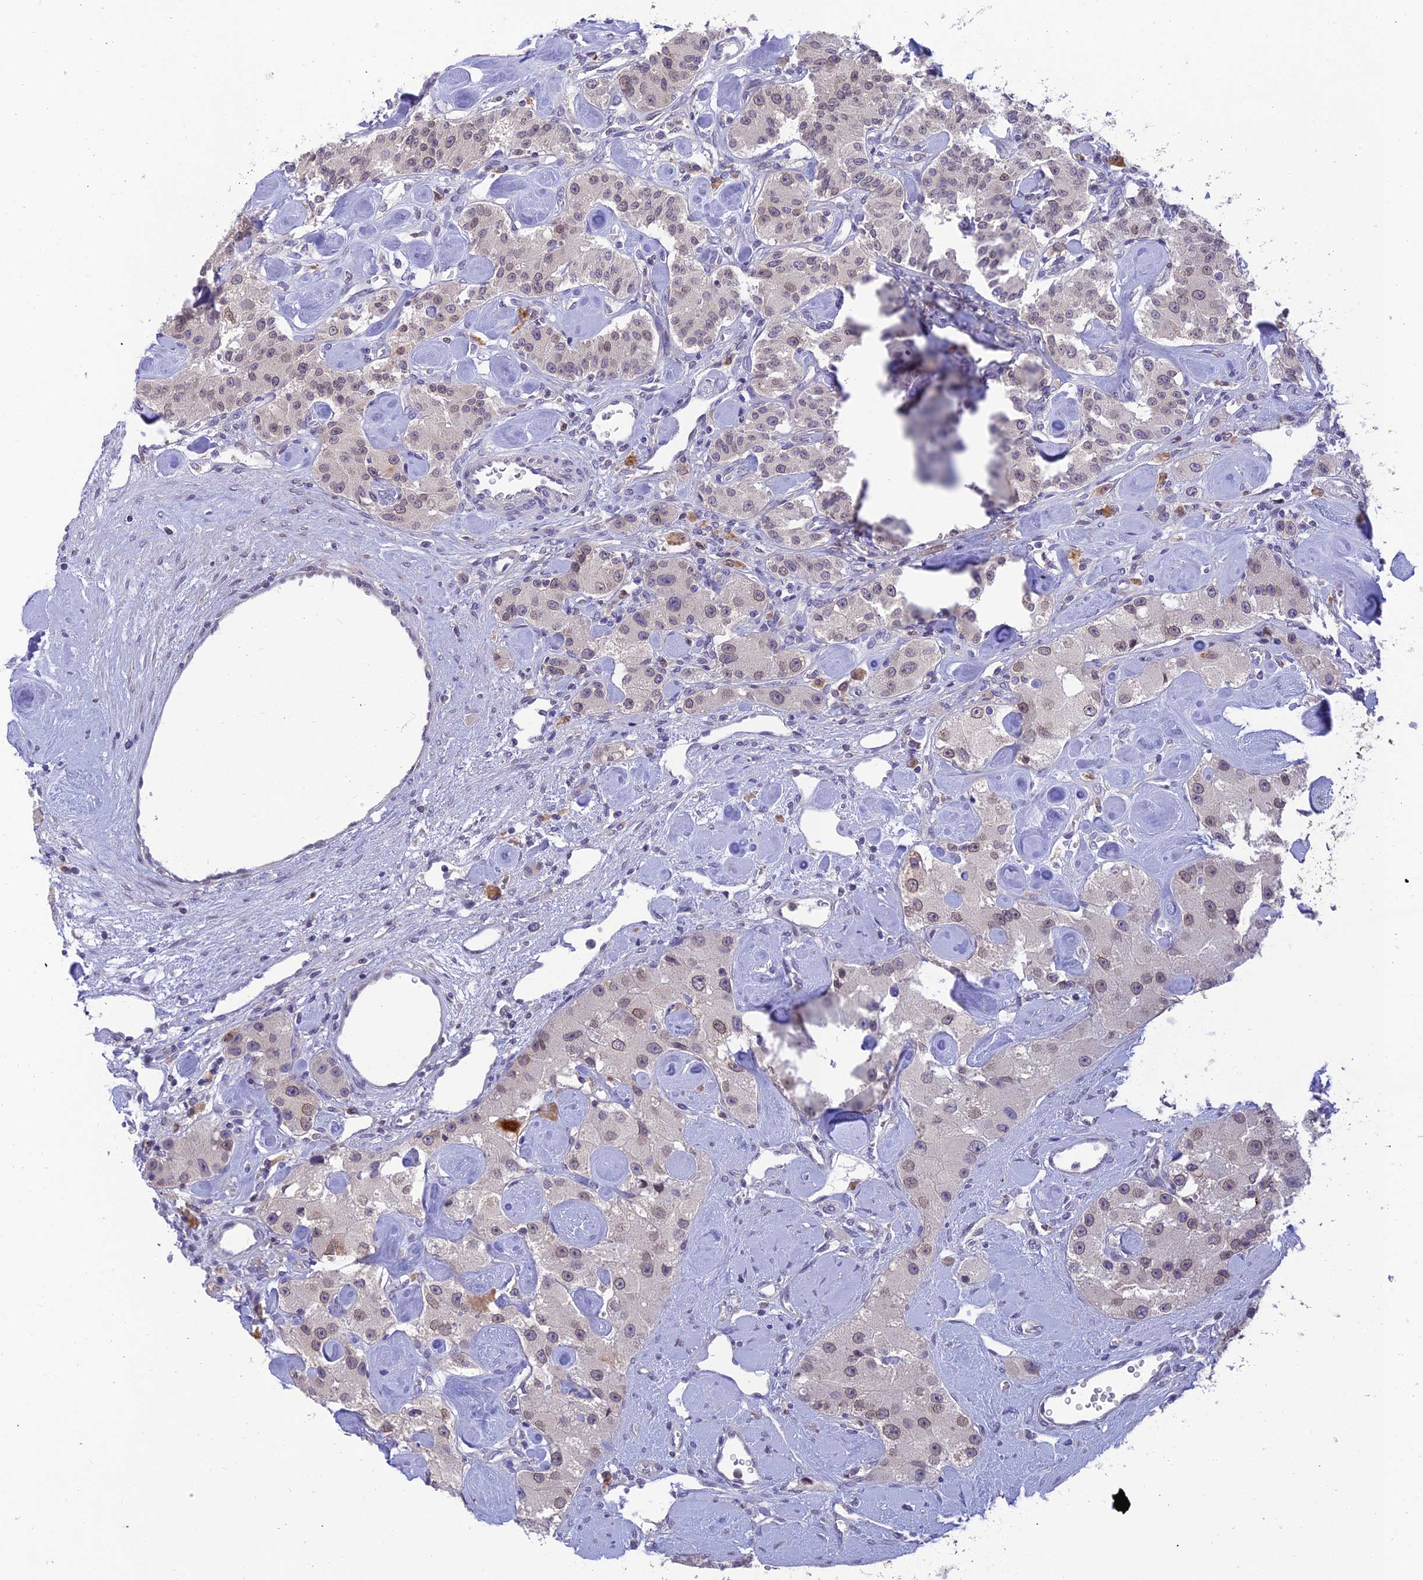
{"staining": {"intensity": "weak", "quantity": "<25%", "location": "cytoplasmic/membranous,nuclear"}, "tissue": "carcinoid", "cell_type": "Tumor cells", "image_type": "cancer", "snomed": [{"axis": "morphology", "description": "Carcinoid, malignant, NOS"}, {"axis": "topography", "description": "Pancreas"}], "caption": "IHC image of carcinoid stained for a protein (brown), which reveals no expression in tumor cells.", "gene": "BMT2", "patient": {"sex": "male", "age": 41}}